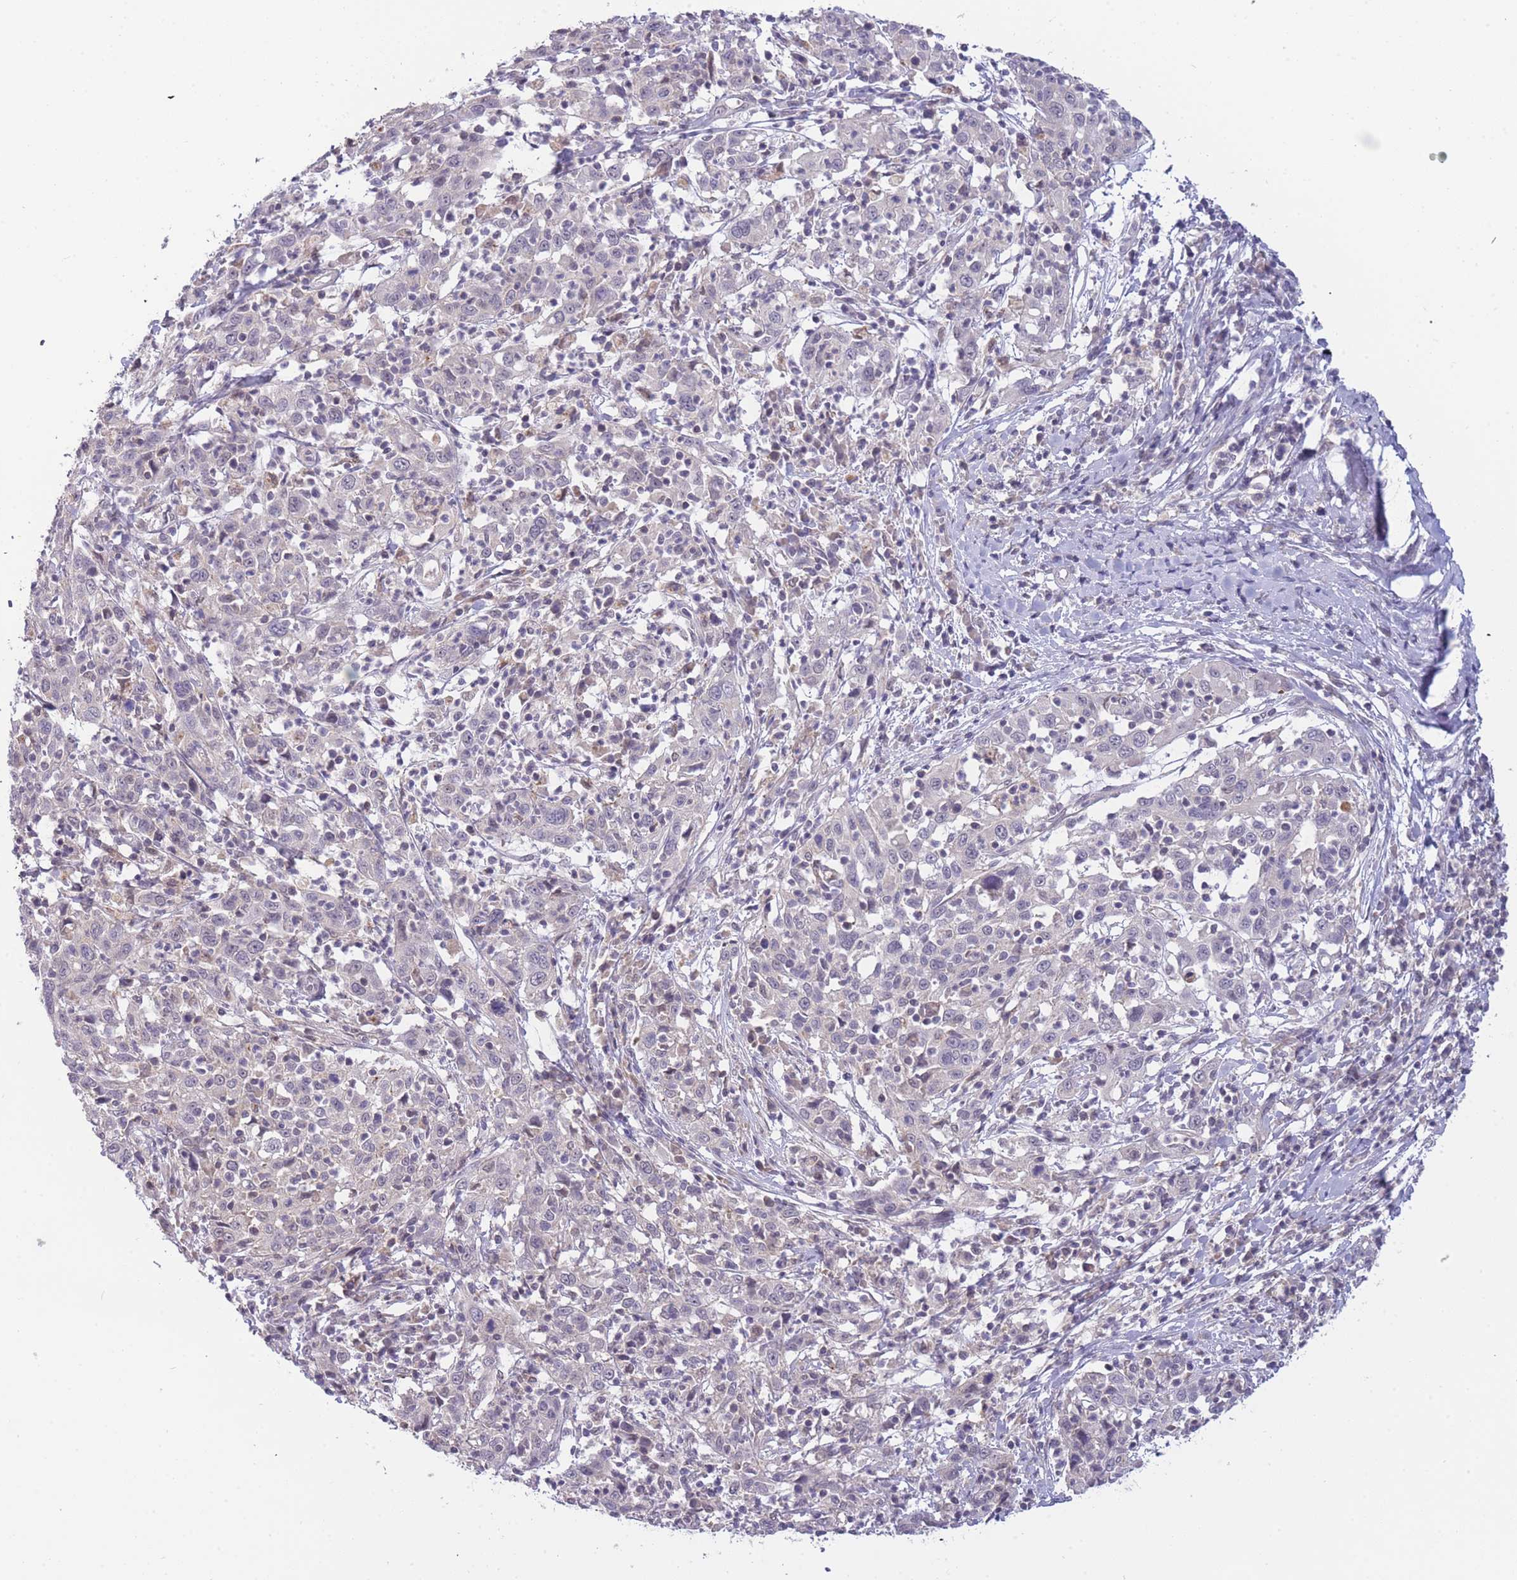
{"staining": {"intensity": "negative", "quantity": "none", "location": "none"}, "tissue": "cervical cancer", "cell_type": "Tumor cells", "image_type": "cancer", "snomed": [{"axis": "morphology", "description": "Squamous cell carcinoma, NOS"}, {"axis": "topography", "description": "Cervix"}], "caption": "IHC photomicrograph of neoplastic tissue: cervical cancer stained with DAB exhibits no significant protein expression in tumor cells.", "gene": "GOLGA6L25", "patient": {"sex": "female", "age": 46}}